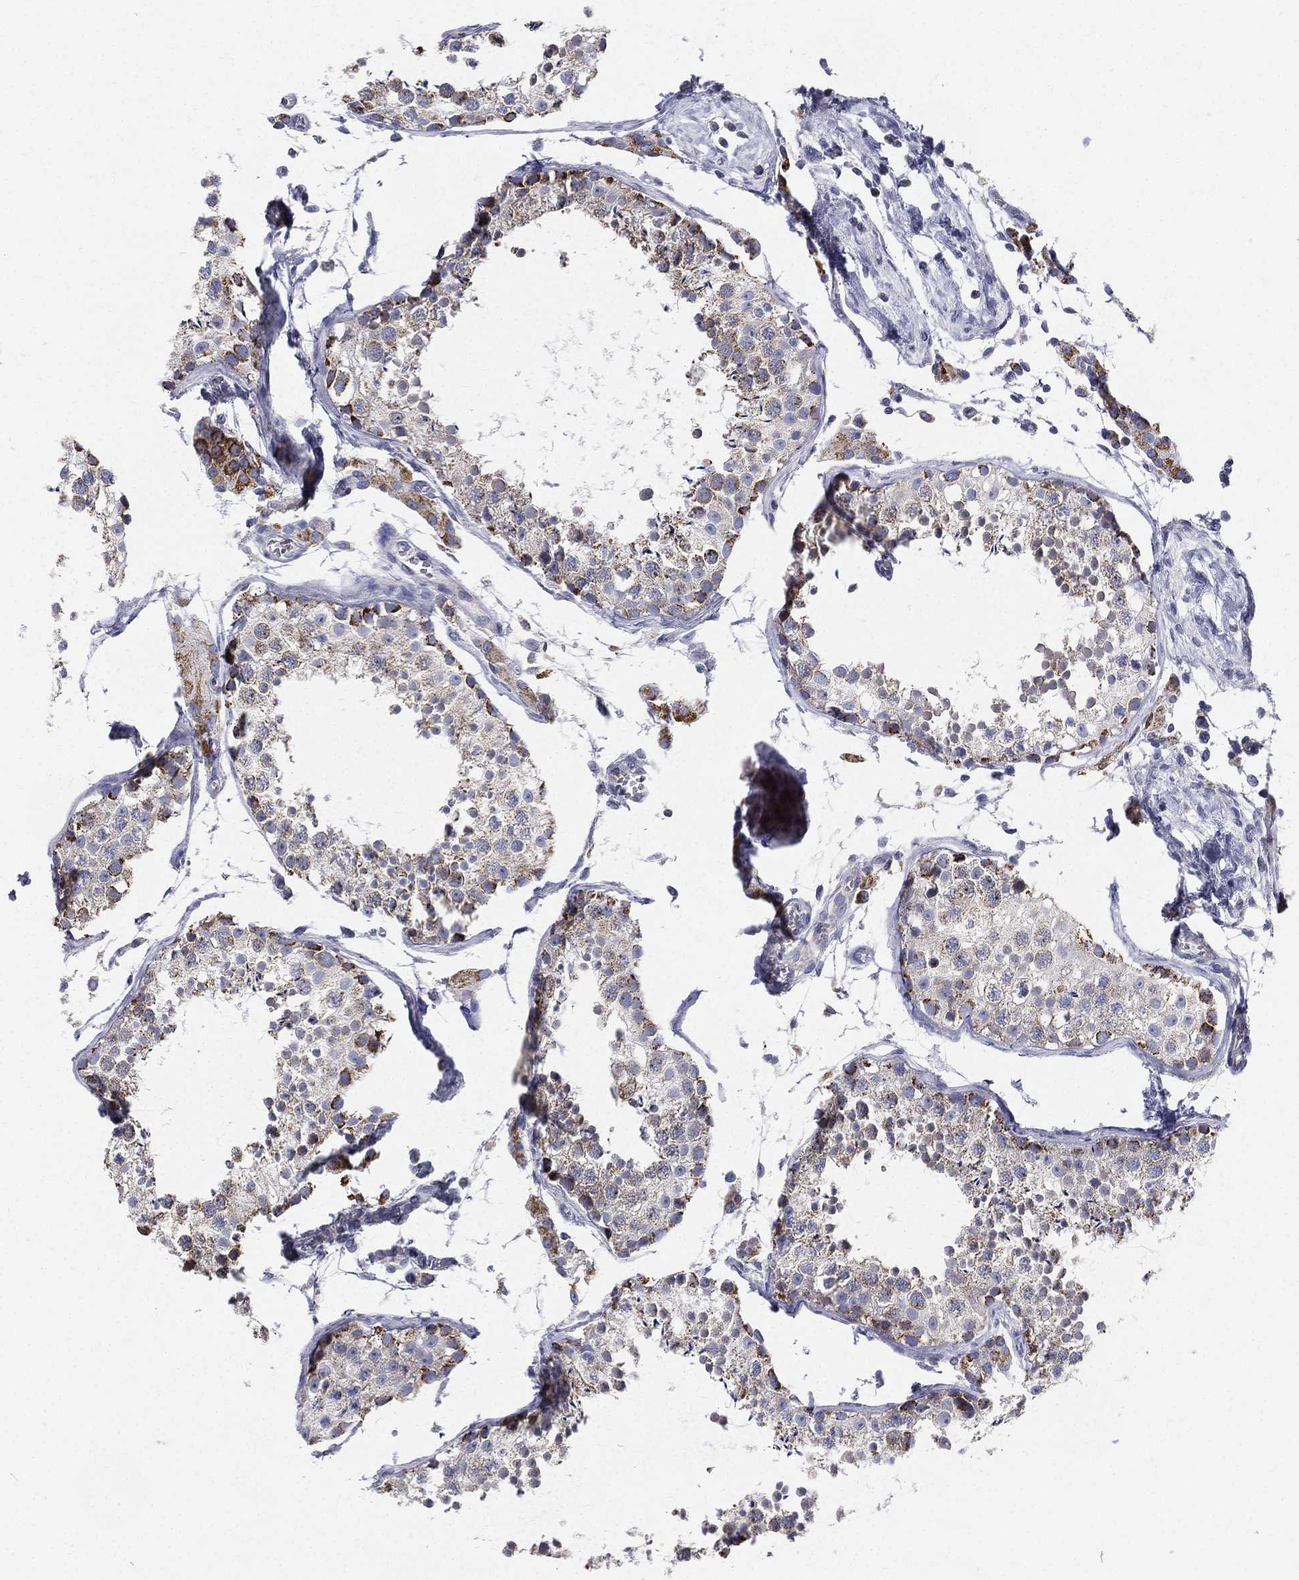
{"staining": {"intensity": "strong", "quantity": "<25%", "location": "cytoplasmic/membranous"}, "tissue": "testis", "cell_type": "Cells in seminiferous ducts", "image_type": "normal", "snomed": [{"axis": "morphology", "description": "Normal tissue, NOS"}, {"axis": "topography", "description": "Testis"}], "caption": "An immunohistochemistry photomicrograph of benign tissue is shown. Protein staining in brown shows strong cytoplasmic/membranous positivity in testis within cells in seminiferous ducts. Ihc stains the protein of interest in brown and the nuclei are stained blue.", "gene": "PWWP3A", "patient": {"sex": "male", "age": 29}}